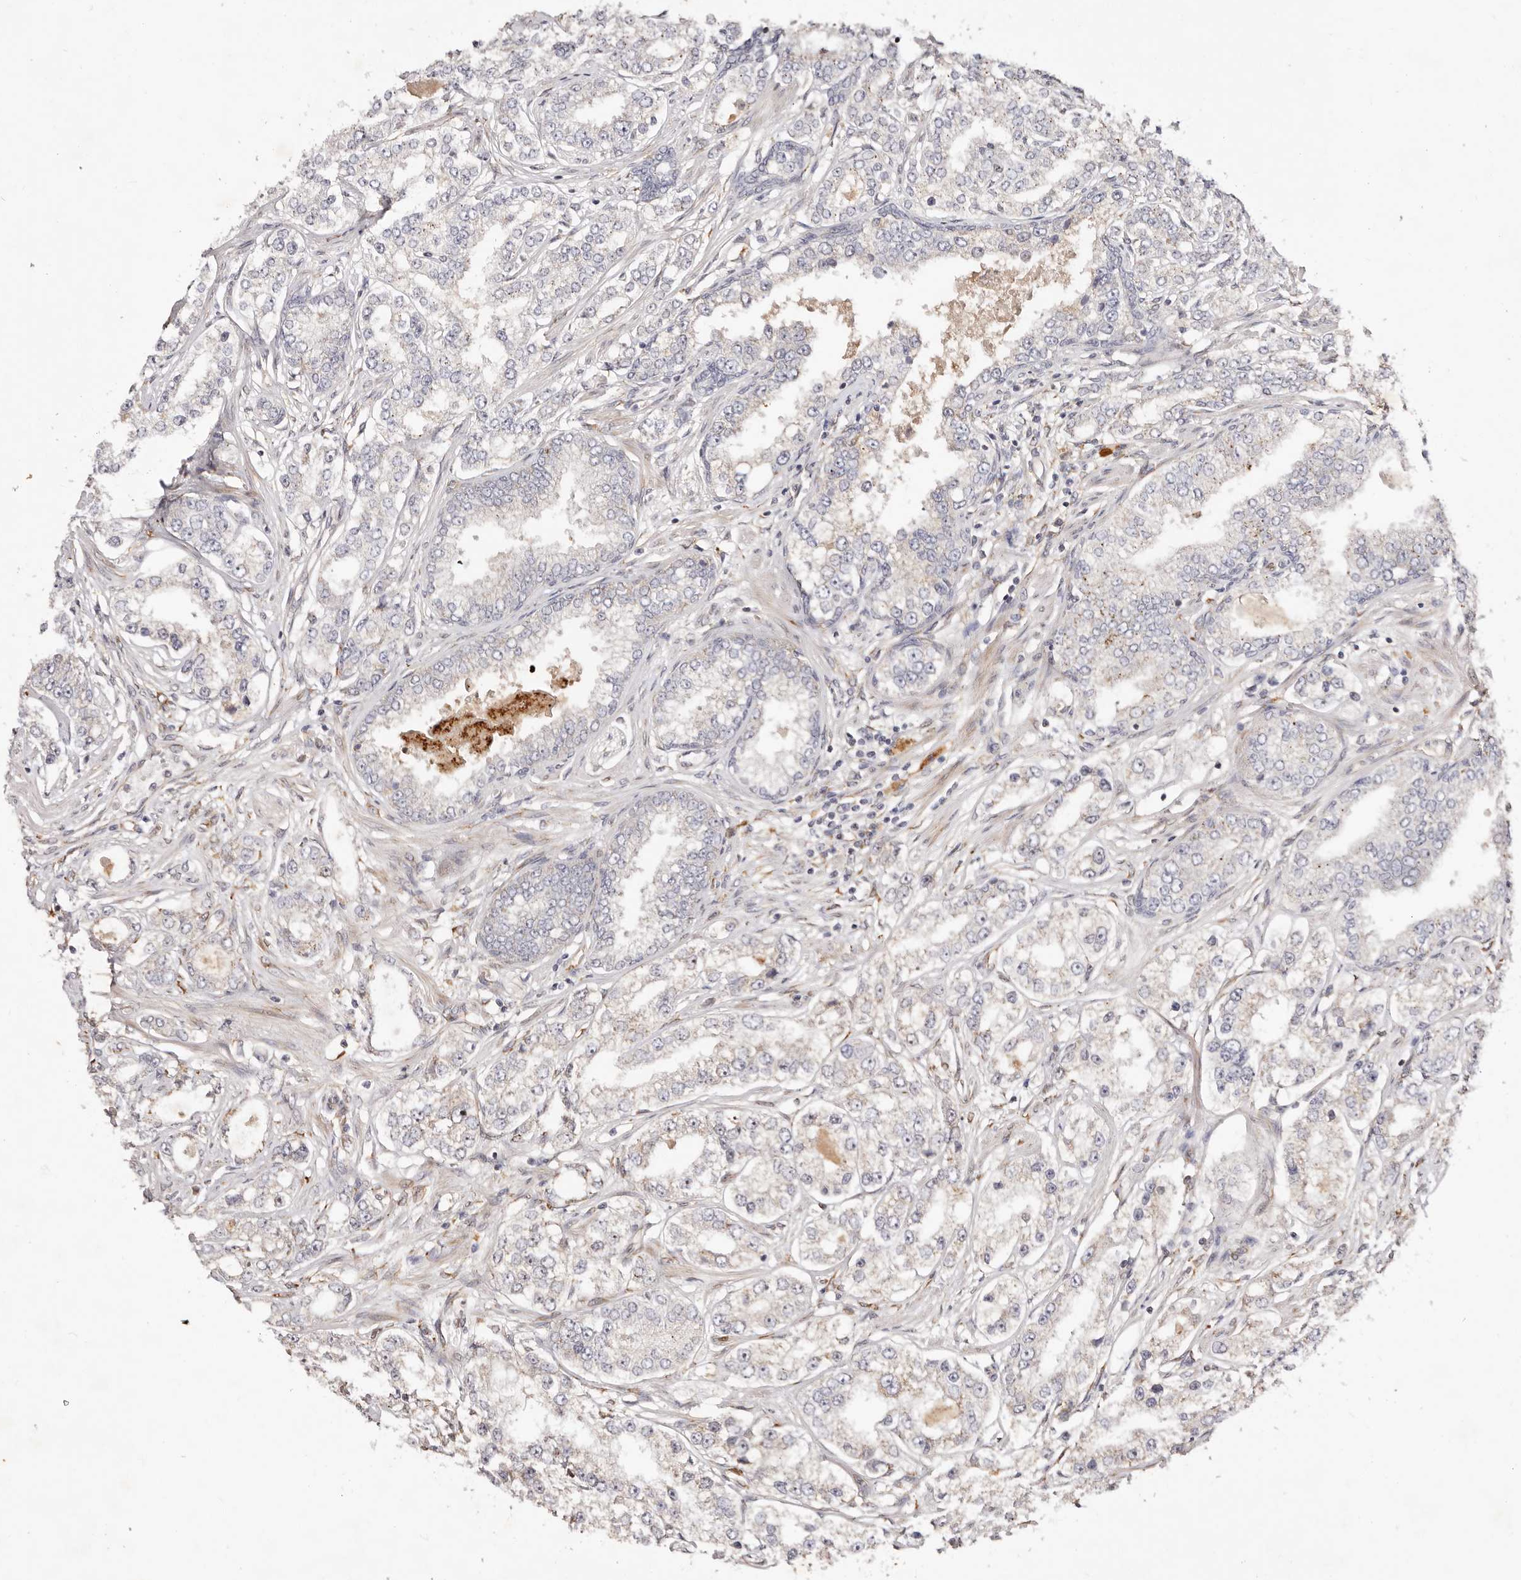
{"staining": {"intensity": "negative", "quantity": "none", "location": "none"}, "tissue": "prostate cancer", "cell_type": "Tumor cells", "image_type": "cancer", "snomed": [{"axis": "morphology", "description": "Normal tissue, NOS"}, {"axis": "morphology", "description": "Adenocarcinoma, High grade"}, {"axis": "topography", "description": "Prostate"}], "caption": "Tumor cells are negative for brown protein staining in adenocarcinoma (high-grade) (prostate).", "gene": "SERPINH1", "patient": {"sex": "male", "age": 83}}